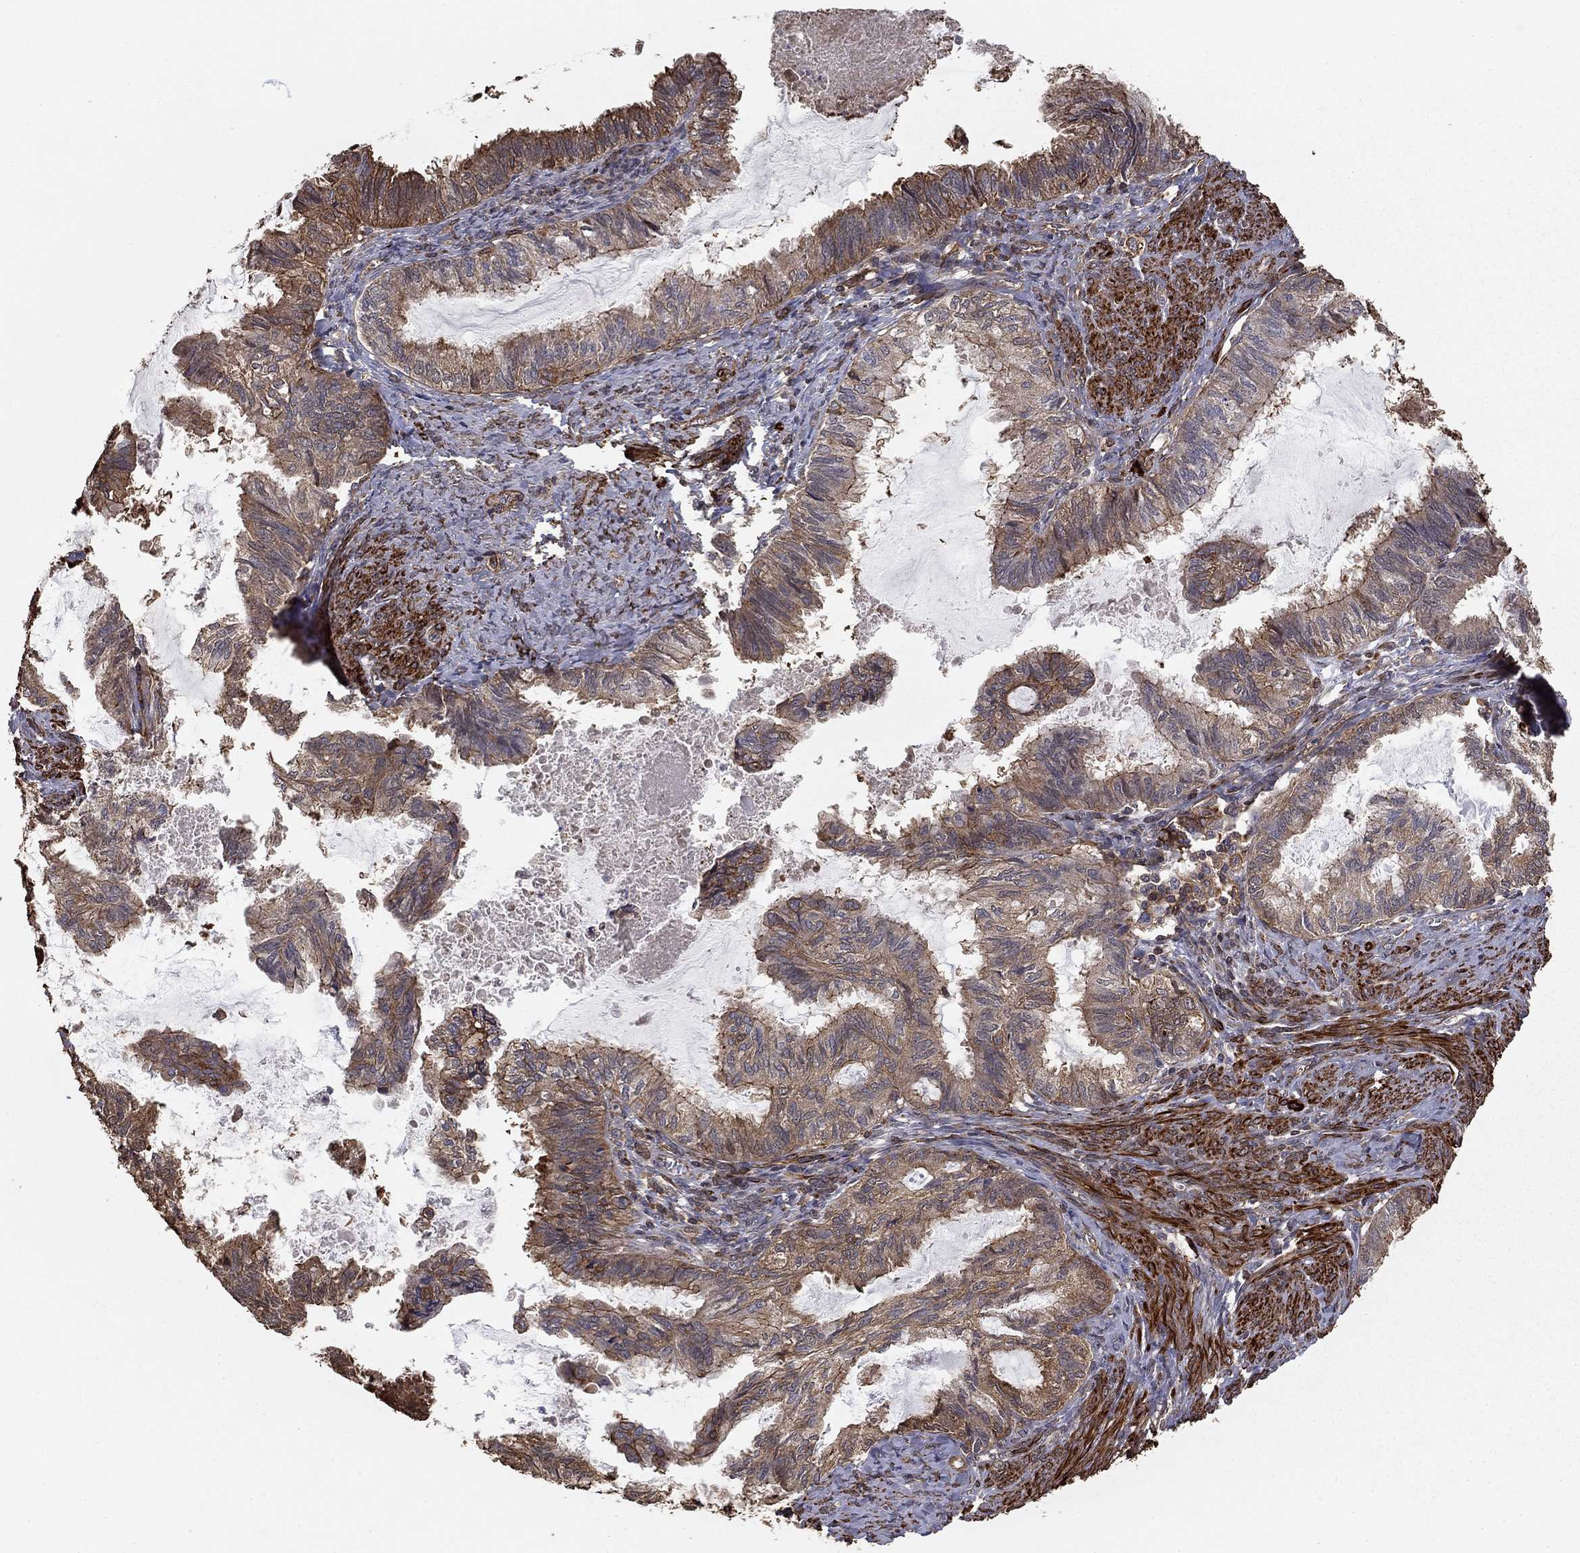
{"staining": {"intensity": "weak", "quantity": "25%-75%", "location": "cytoplasmic/membranous"}, "tissue": "endometrial cancer", "cell_type": "Tumor cells", "image_type": "cancer", "snomed": [{"axis": "morphology", "description": "Adenocarcinoma, NOS"}, {"axis": "topography", "description": "Endometrium"}], "caption": "IHC (DAB) staining of endometrial adenocarcinoma displays weak cytoplasmic/membranous protein expression in approximately 25%-75% of tumor cells.", "gene": "HABP4", "patient": {"sex": "female", "age": 86}}